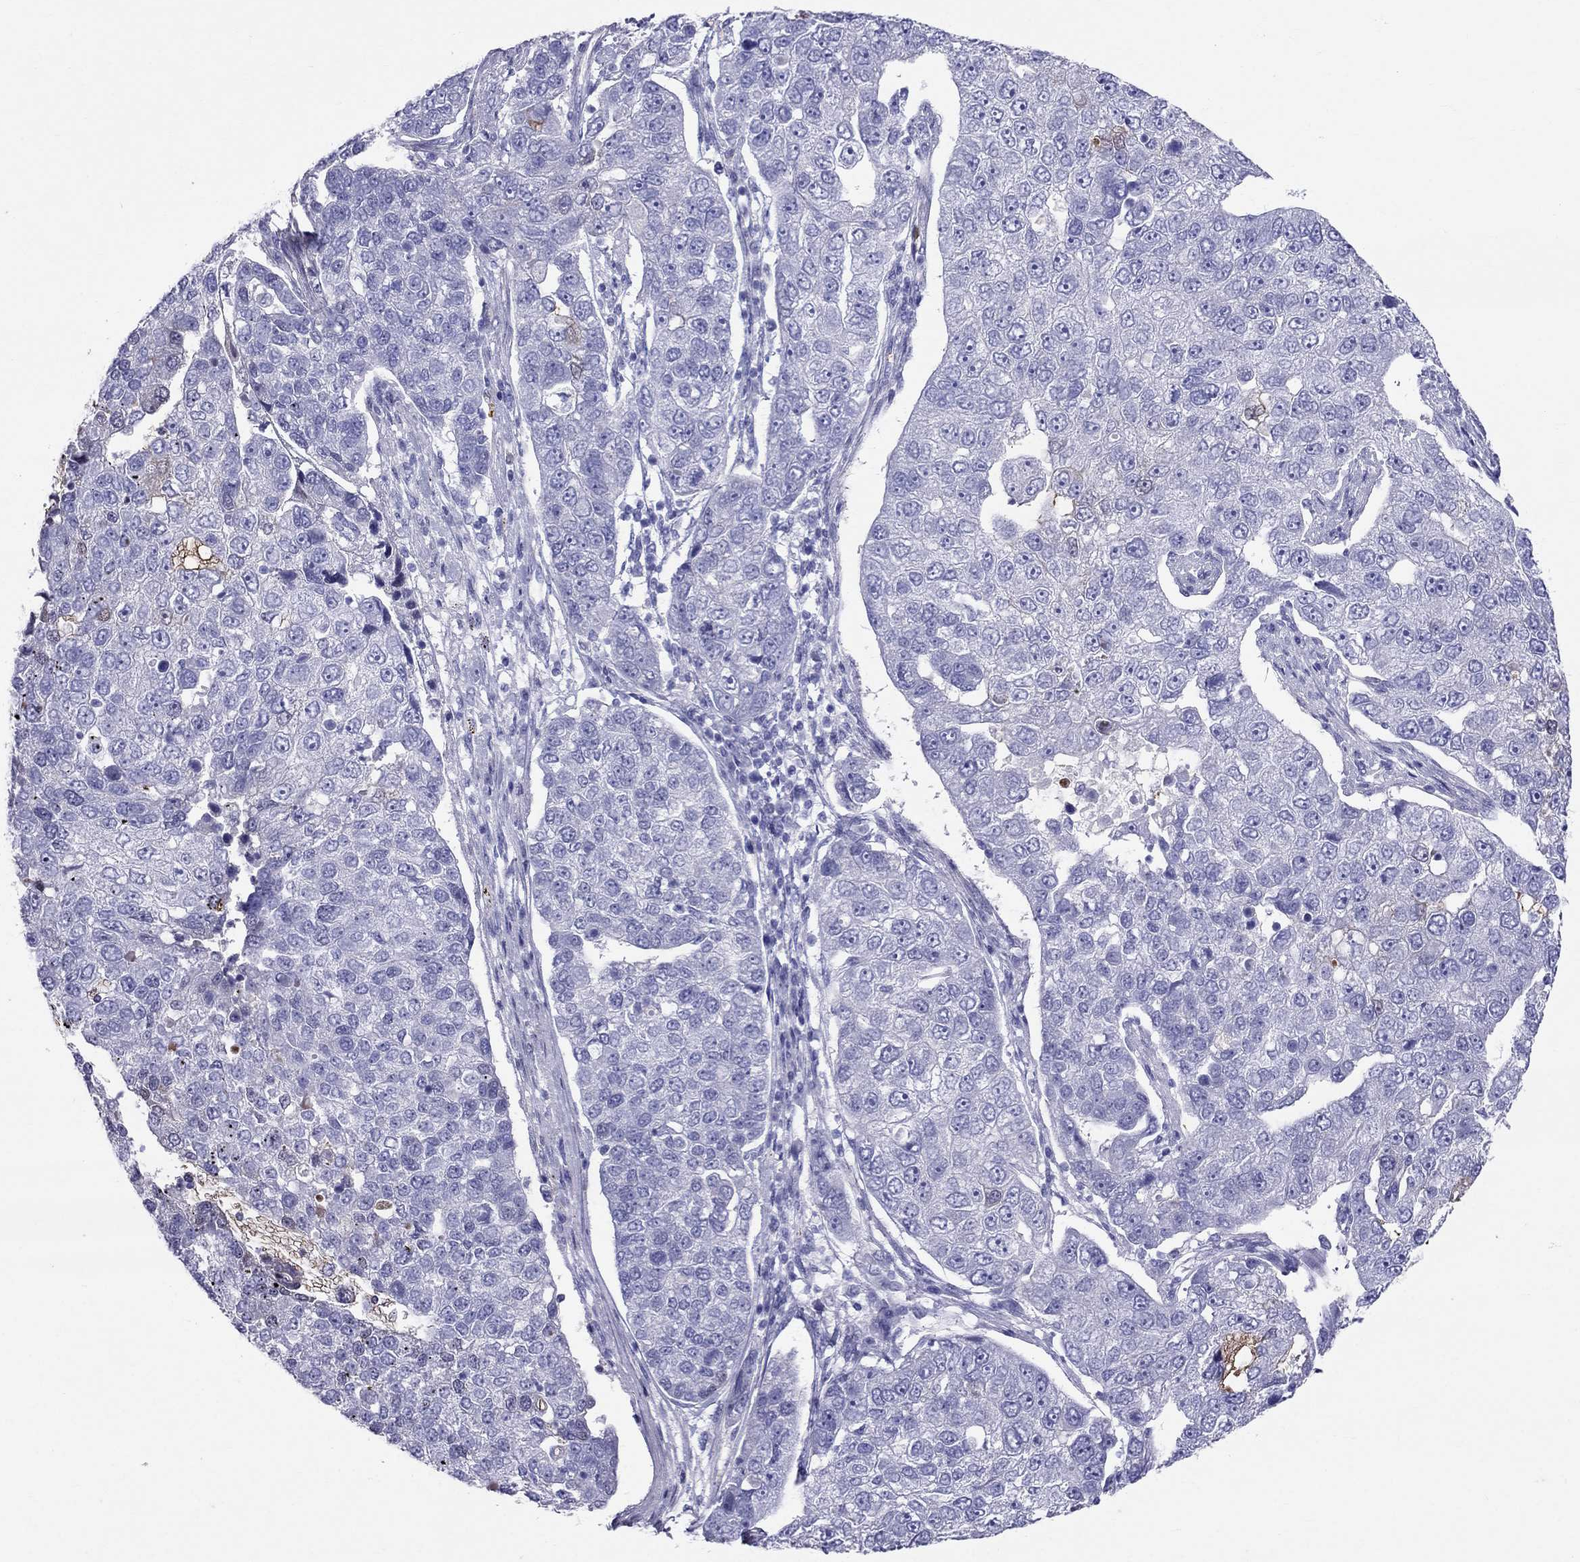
{"staining": {"intensity": "negative", "quantity": "none", "location": "none"}, "tissue": "pancreatic cancer", "cell_type": "Tumor cells", "image_type": "cancer", "snomed": [{"axis": "morphology", "description": "Adenocarcinoma, NOS"}, {"axis": "topography", "description": "Pancreas"}], "caption": "Immunohistochemical staining of pancreatic adenocarcinoma demonstrates no significant expression in tumor cells.", "gene": "DNAAF6", "patient": {"sex": "female", "age": 61}}